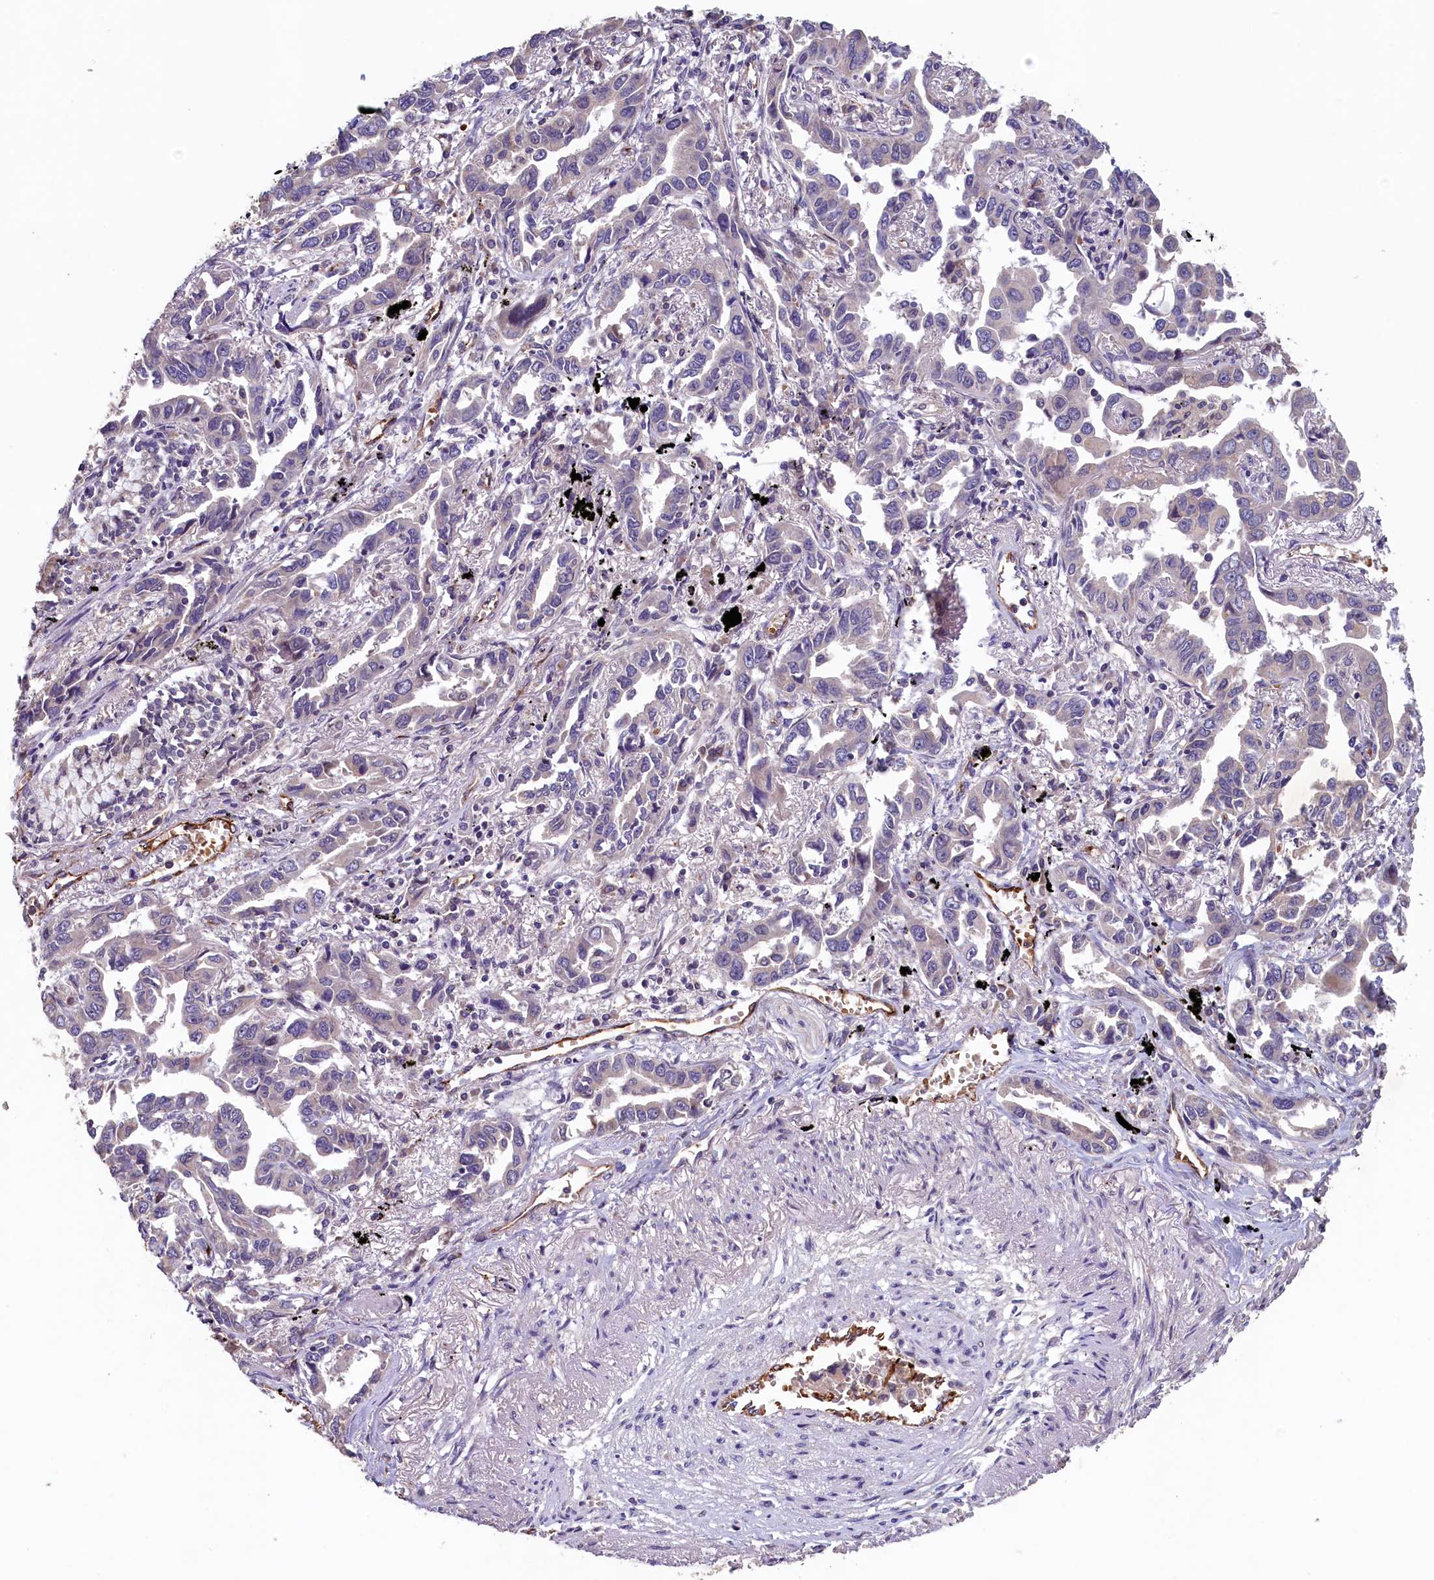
{"staining": {"intensity": "negative", "quantity": "none", "location": "none"}, "tissue": "lung cancer", "cell_type": "Tumor cells", "image_type": "cancer", "snomed": [{"axis": "morphology", "description": "Adenocarcinoma, NOS"}, {"axis": "topography", "description": "Lung"}], "caption": "Immunohistochemistry of lung cancer (adenocarcinoma) displays no positivity in tumor cells. (Brightfield microscopy of DAB IHC at high magnification).", "gene": "ACSBG1", "patient": {"sex": "male", "age": 67}}